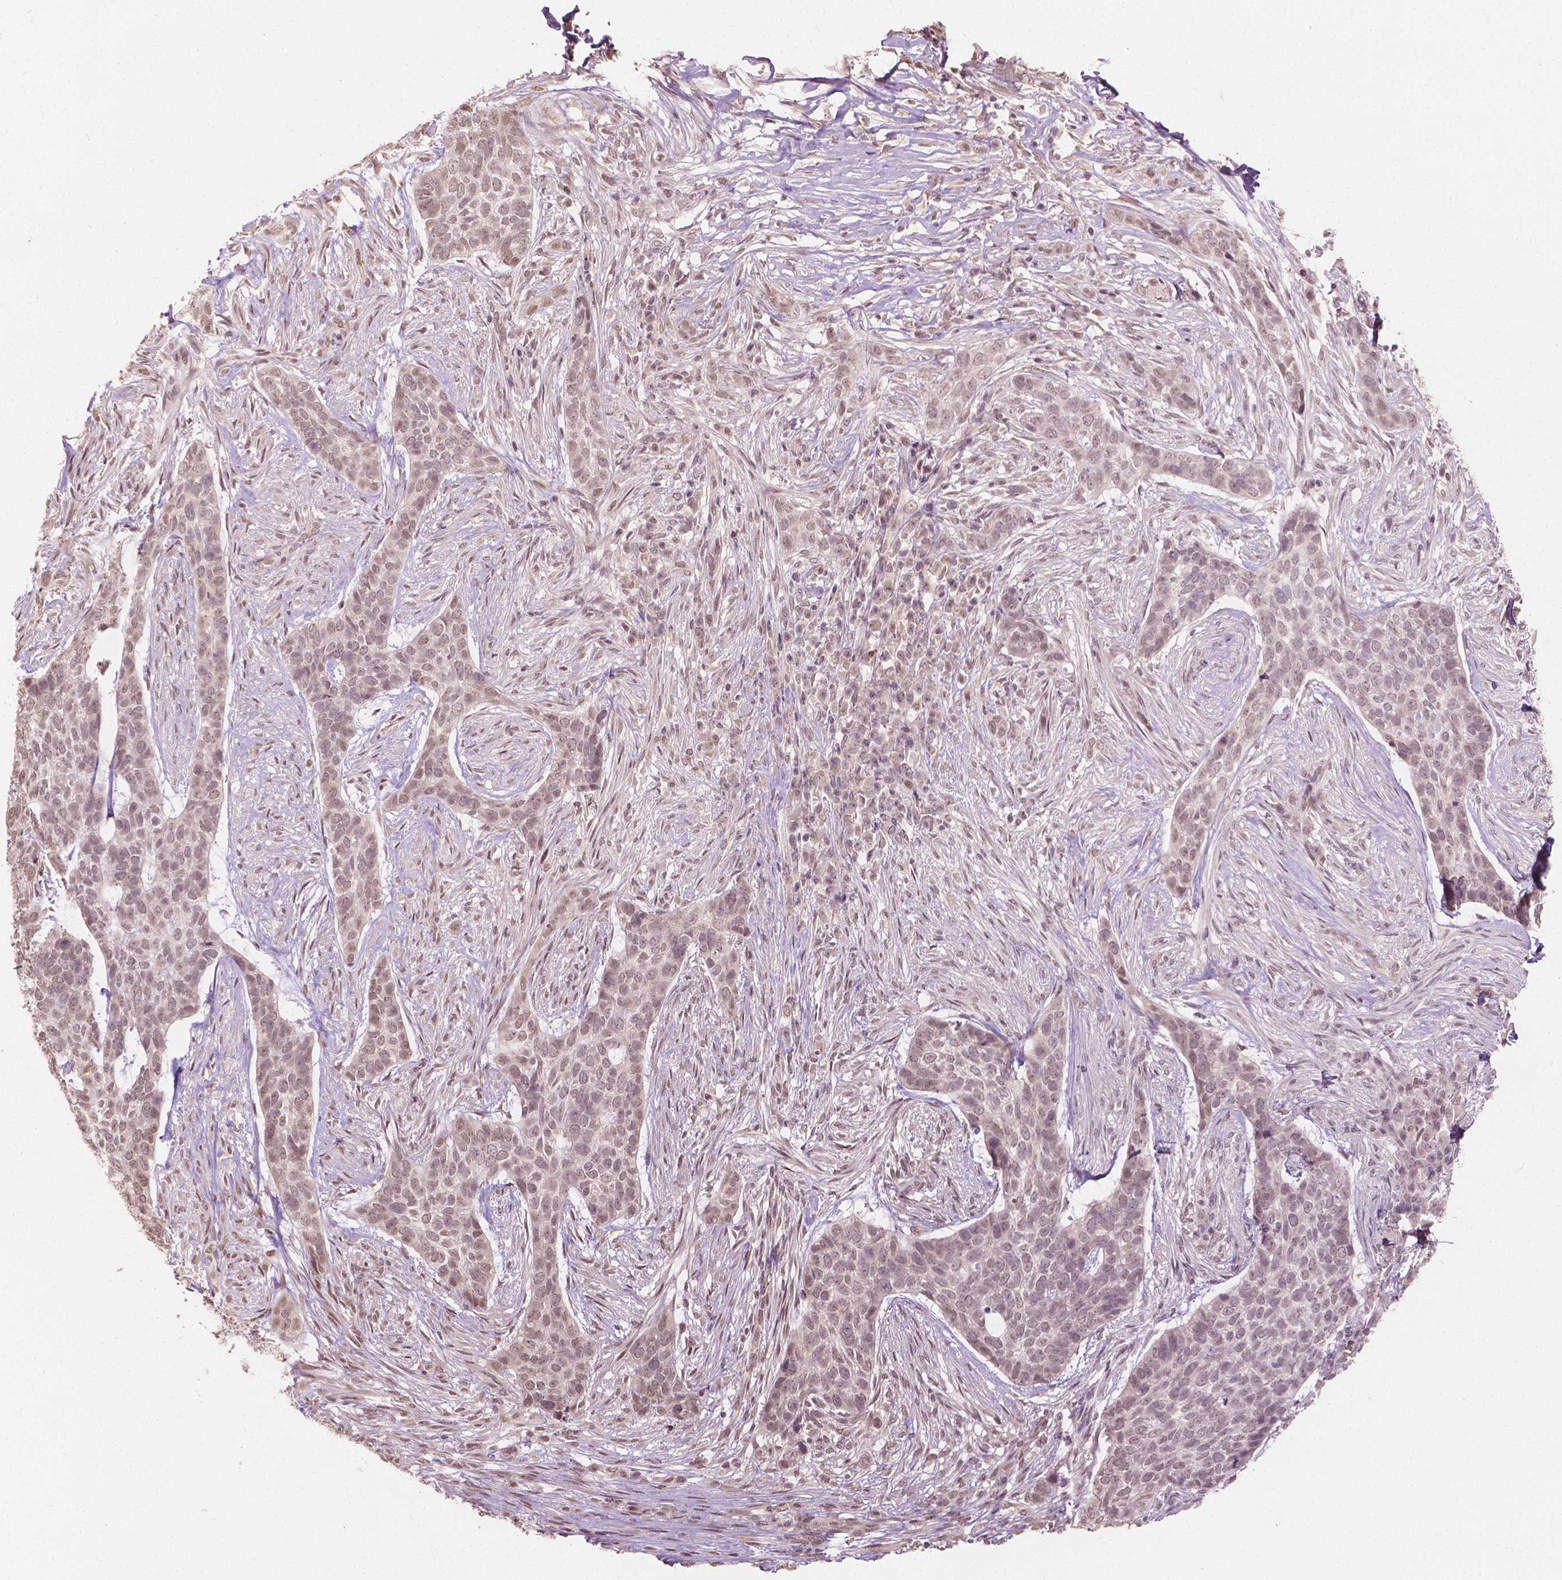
{"staining": {"intensity": "moderate", "quantity": ">75%", "location": "nuclear"}, "tissue": "skin cancer", "cell_type": "Tumor cells", "image_type": "cancer", "snomed": [{"axis": "morphology", "description": "Basal cell carcinoma"}, {"axis": "topography", "description": "Skin"}], "caption": "High-magnification brightfield microscopy of skin cancer stained with DAB (brown) and counterstained with hematoxylin (blue). tumor cells exhibit moderate nuclear expression is appreciated in approximately>75% of cells.", "gene": "HOXA10", "patient": {"sex": "female", "age": 69}}